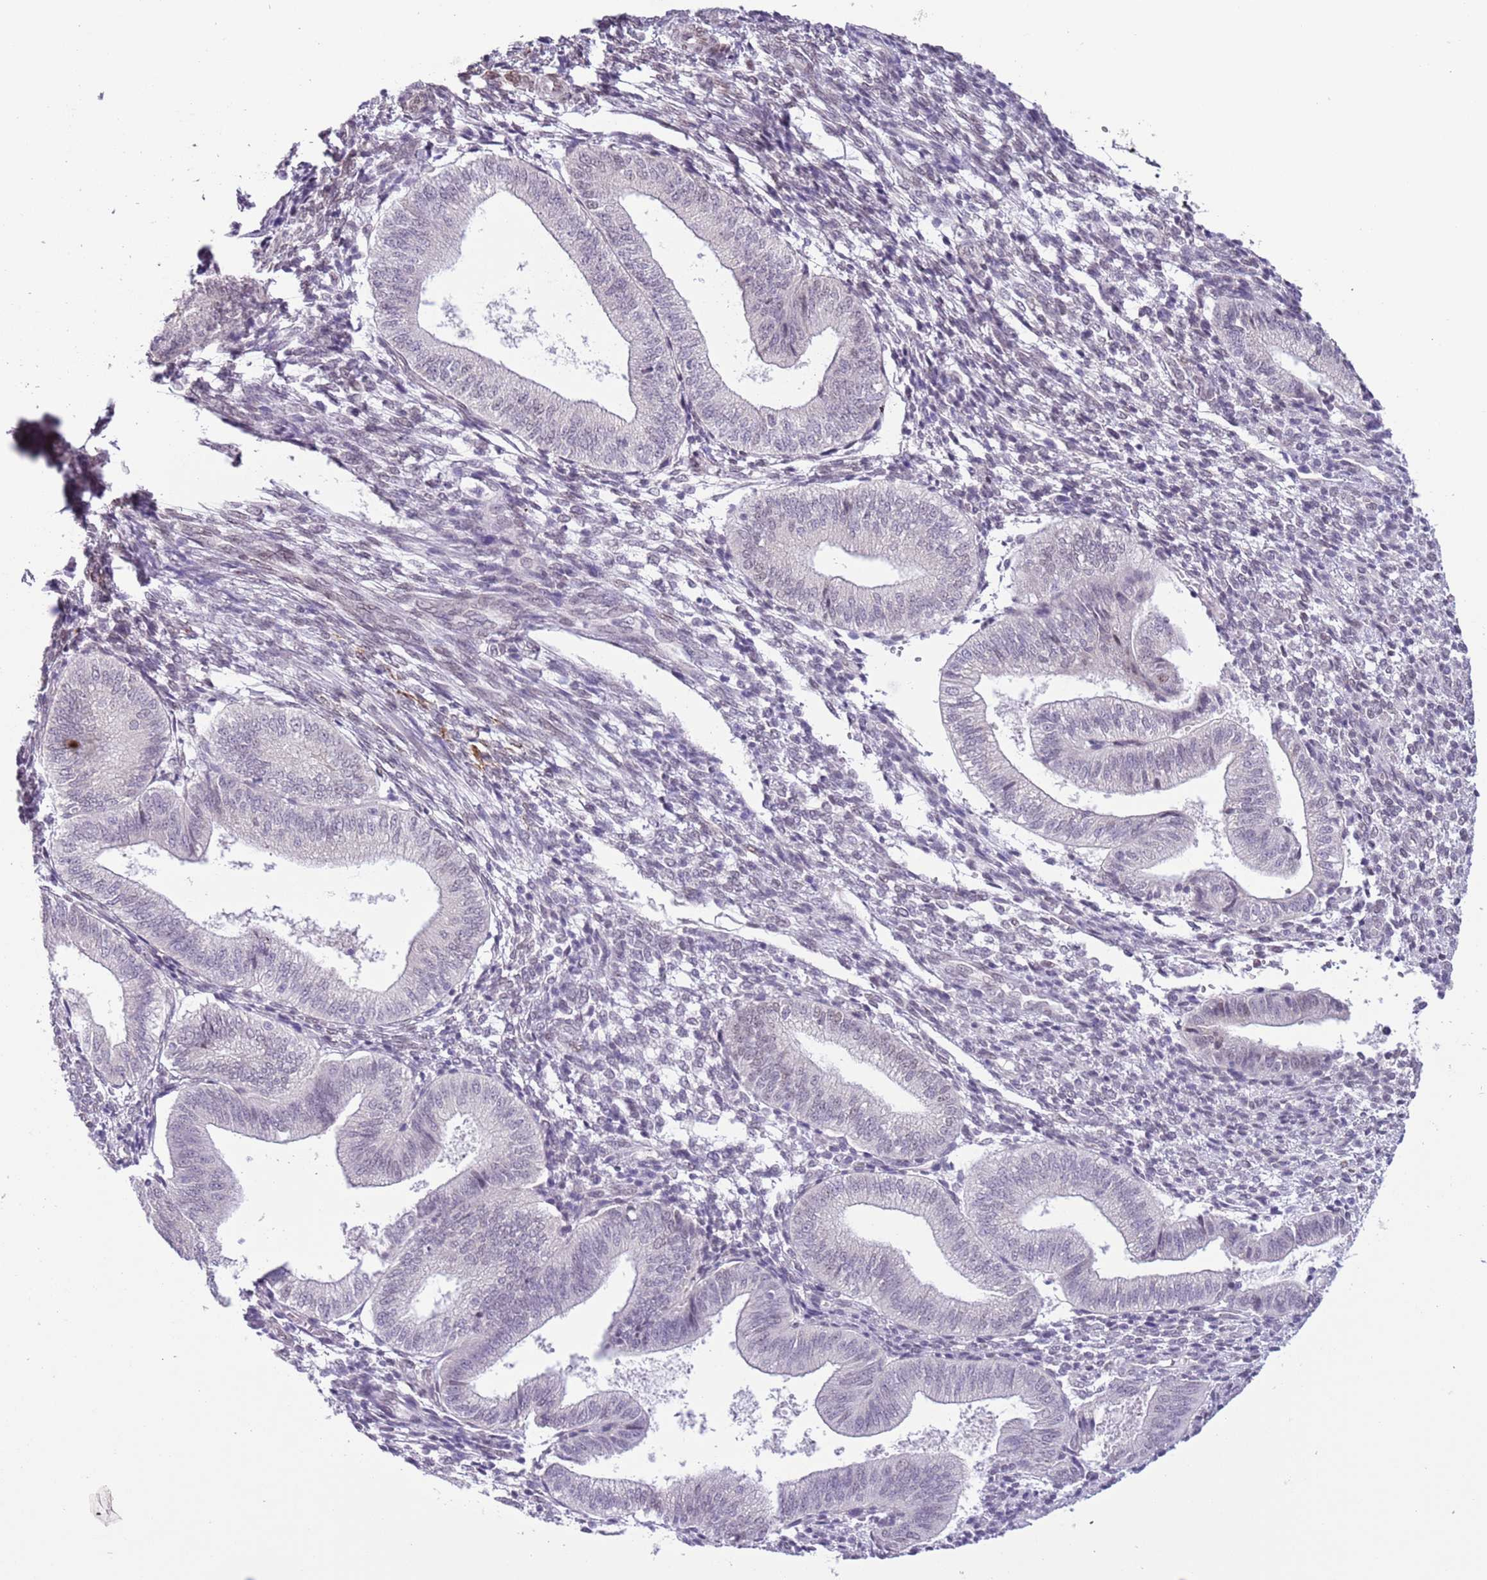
{"staining": {"intensity": "moderate", "quantity": "<25%", "location": "cytoplasmic/membranous,nuclear"}, "tissue": "endometrium", "cell_type": "Cells in endometrial stroma", "image_type": "normal", "snomed": [{"axis": "morphology", "description": "Normal tissue, NOS"}, {"axis": "topography", "description": "Endometrium"}], "caption": "Protein positivity by immunohistochemistry (IHC) shows moderate cytoplasmic/membranous,nuclear expression in approximately <25% of cells in endometrial stroma in unremarkable endometrium.", "gene": "ZGLP1", "patient": {"sex": "female", "age": 34}}